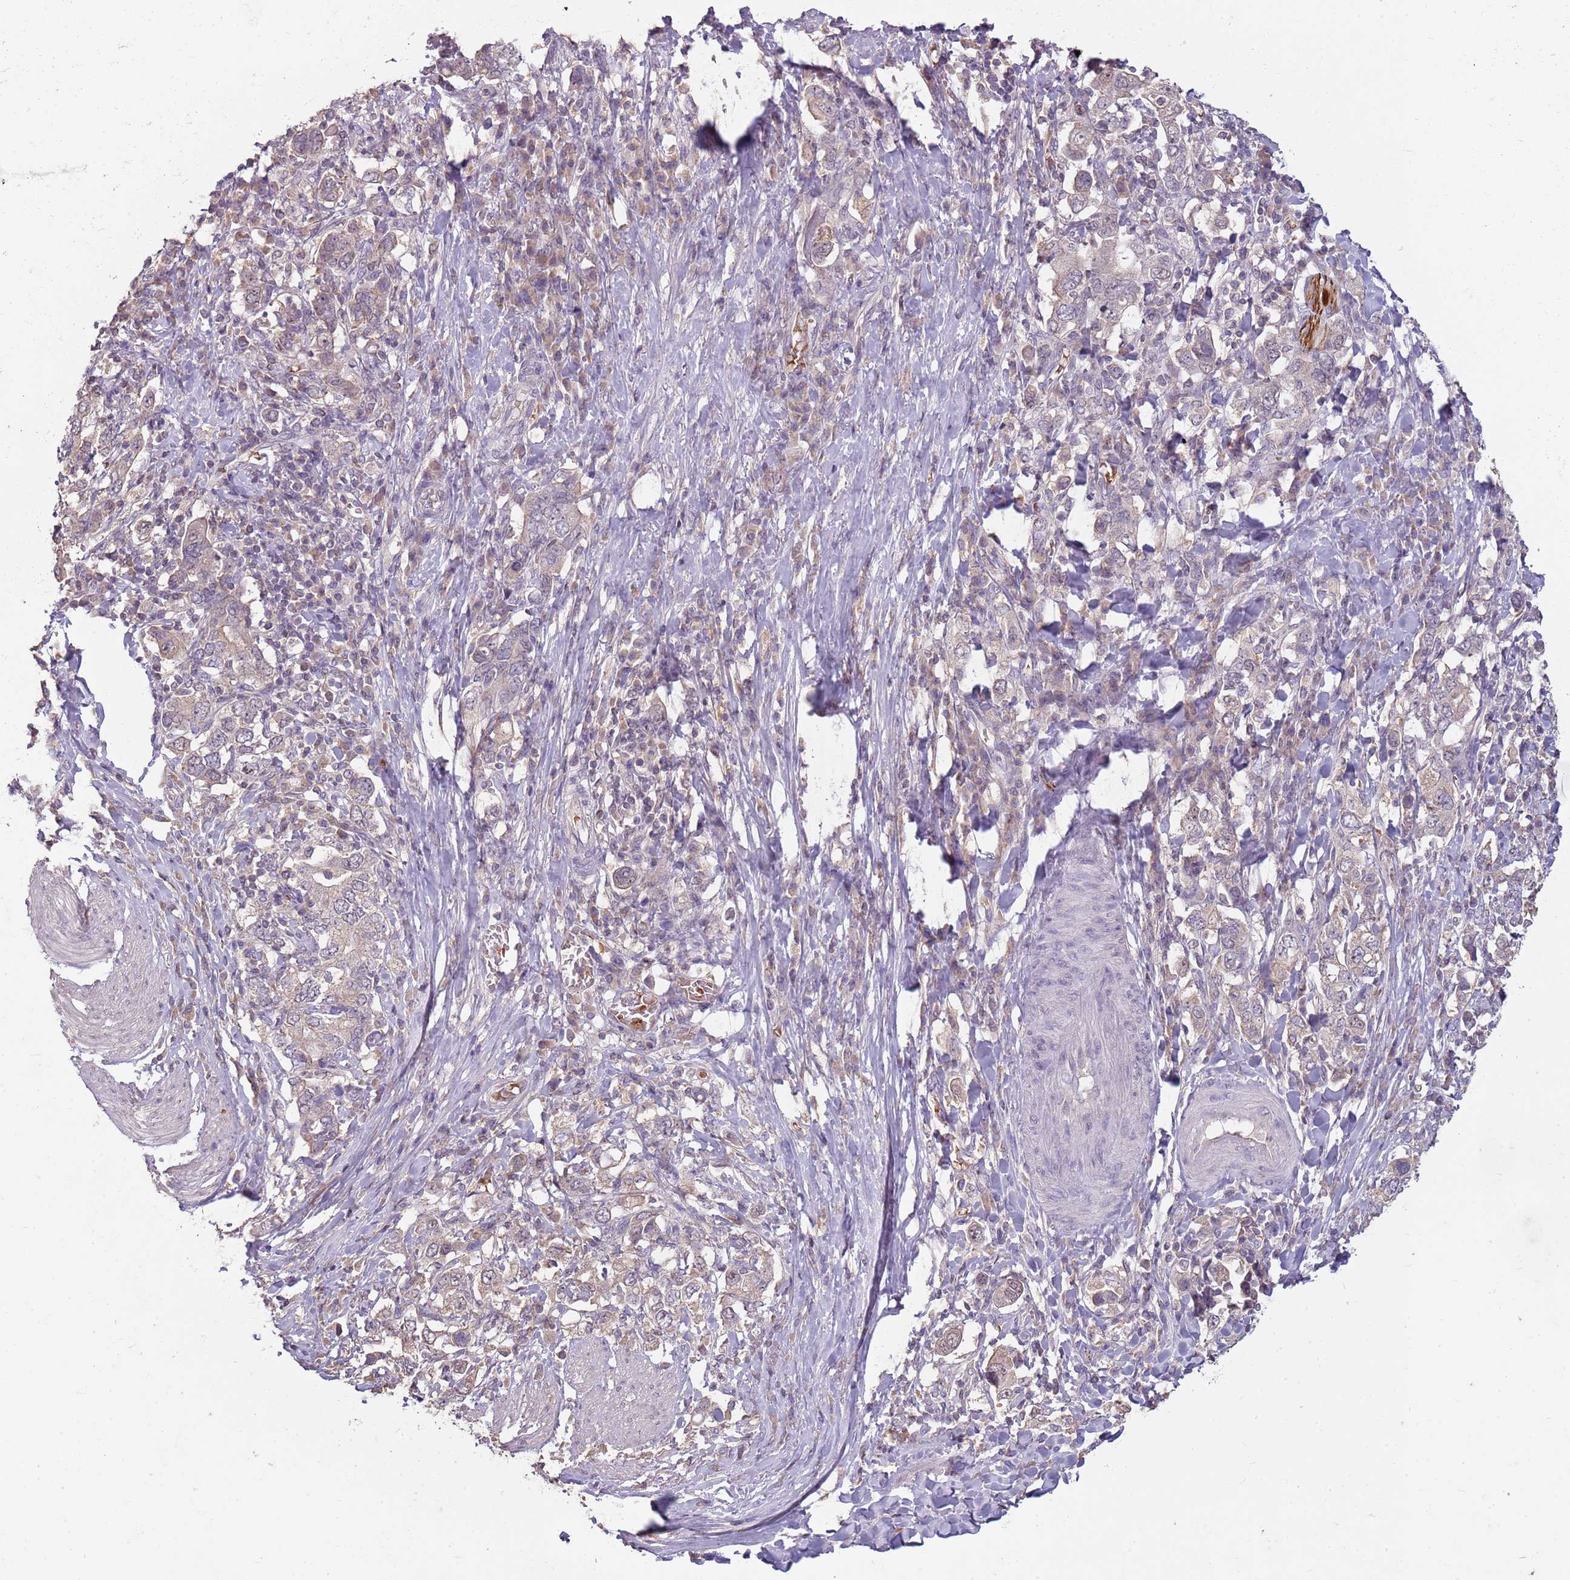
{"staining": {"intensity": "weak", "quantity": "25%-75%", "location": "cytoplasmic/membranous"}, "tissue": "stomach cancer", "cell_type": "Tumor cells", "image_type": "cancer", "snomed": [{"axis": "morphology", "description": "Adenocarcinoma, NOS"}, {"axis": "topography", "description": "Stomach, upper"}, {"axis": "topography", "description": "Stomach"}], "caption": "Immunohistochemistry (IHC) staining of adenocarcinoma (stomach), which reveals low levels of weak cytoplasmic/membranous positivity in approximately 25%-75% of tumor cells indicating weak cytoplasmic/membranous protein expression. The staining was performed using DAB (brown) for protein detection and nuclei were counterstained in hematoxylin (blue).", "gene": "TEKT4", "patient": {"sex": "male", "age": 62}}